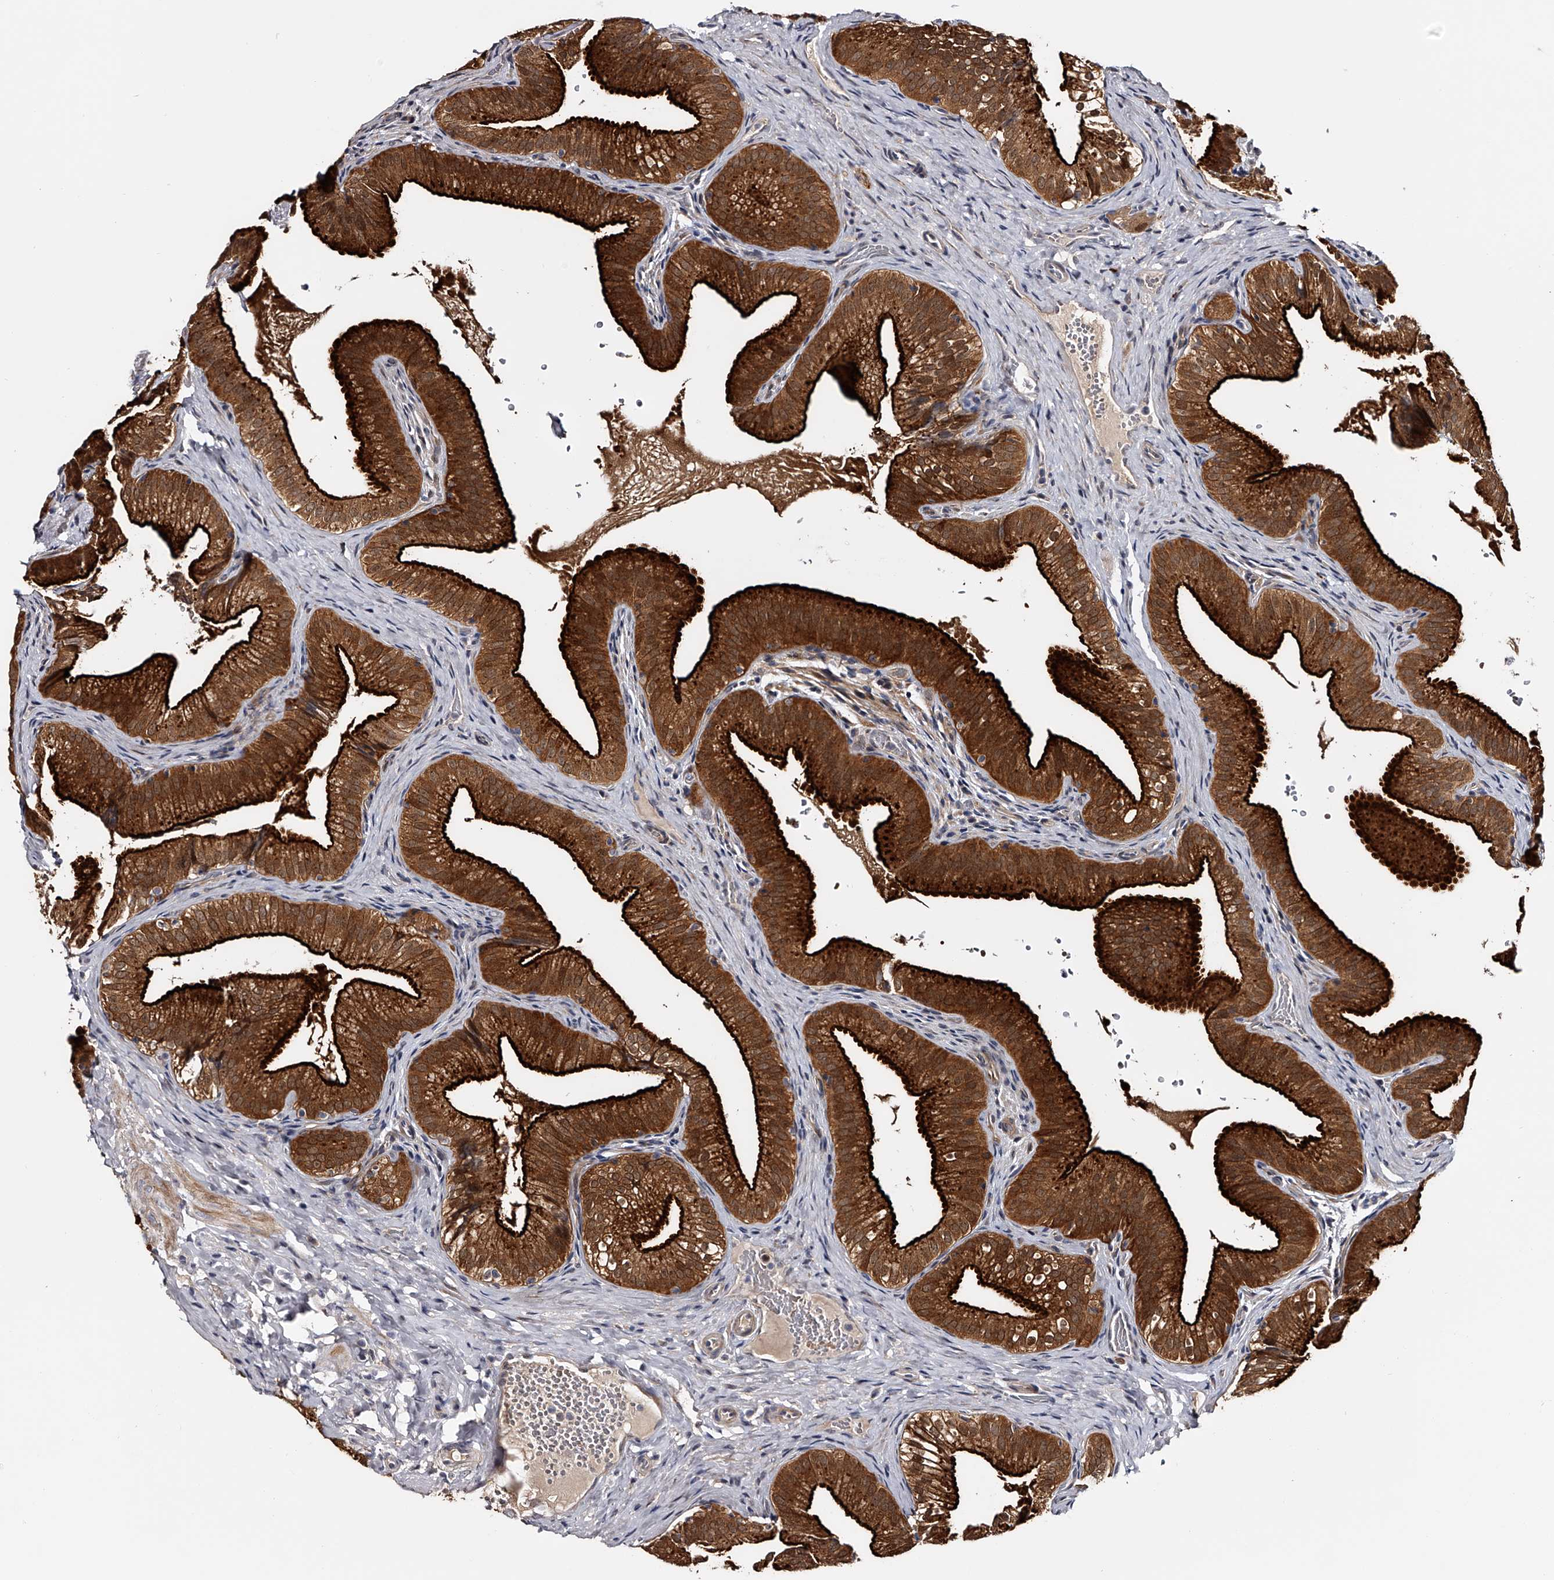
{"staining": {"intensity": "strong", "quantity": ">75%", "location": "cytoplasmic/membranous"}, "tissue": "gallbladder", "cell_type": "Glandular cells", "image_type": "normal", "snomed": [{"axis": "morphology", "description": "Normal tissue, NOS"}, {"axis": "topography", "description": "Gallbladder"}], "caption": "Protein staining by immunohistochemistry (IHC) exhibits strong cytoplasmic/membranous expression in approximately >75% of glandular cells in normal gallbladder.", "gene": "MDN1", "patient": {"sex": "female", "age": 30}}